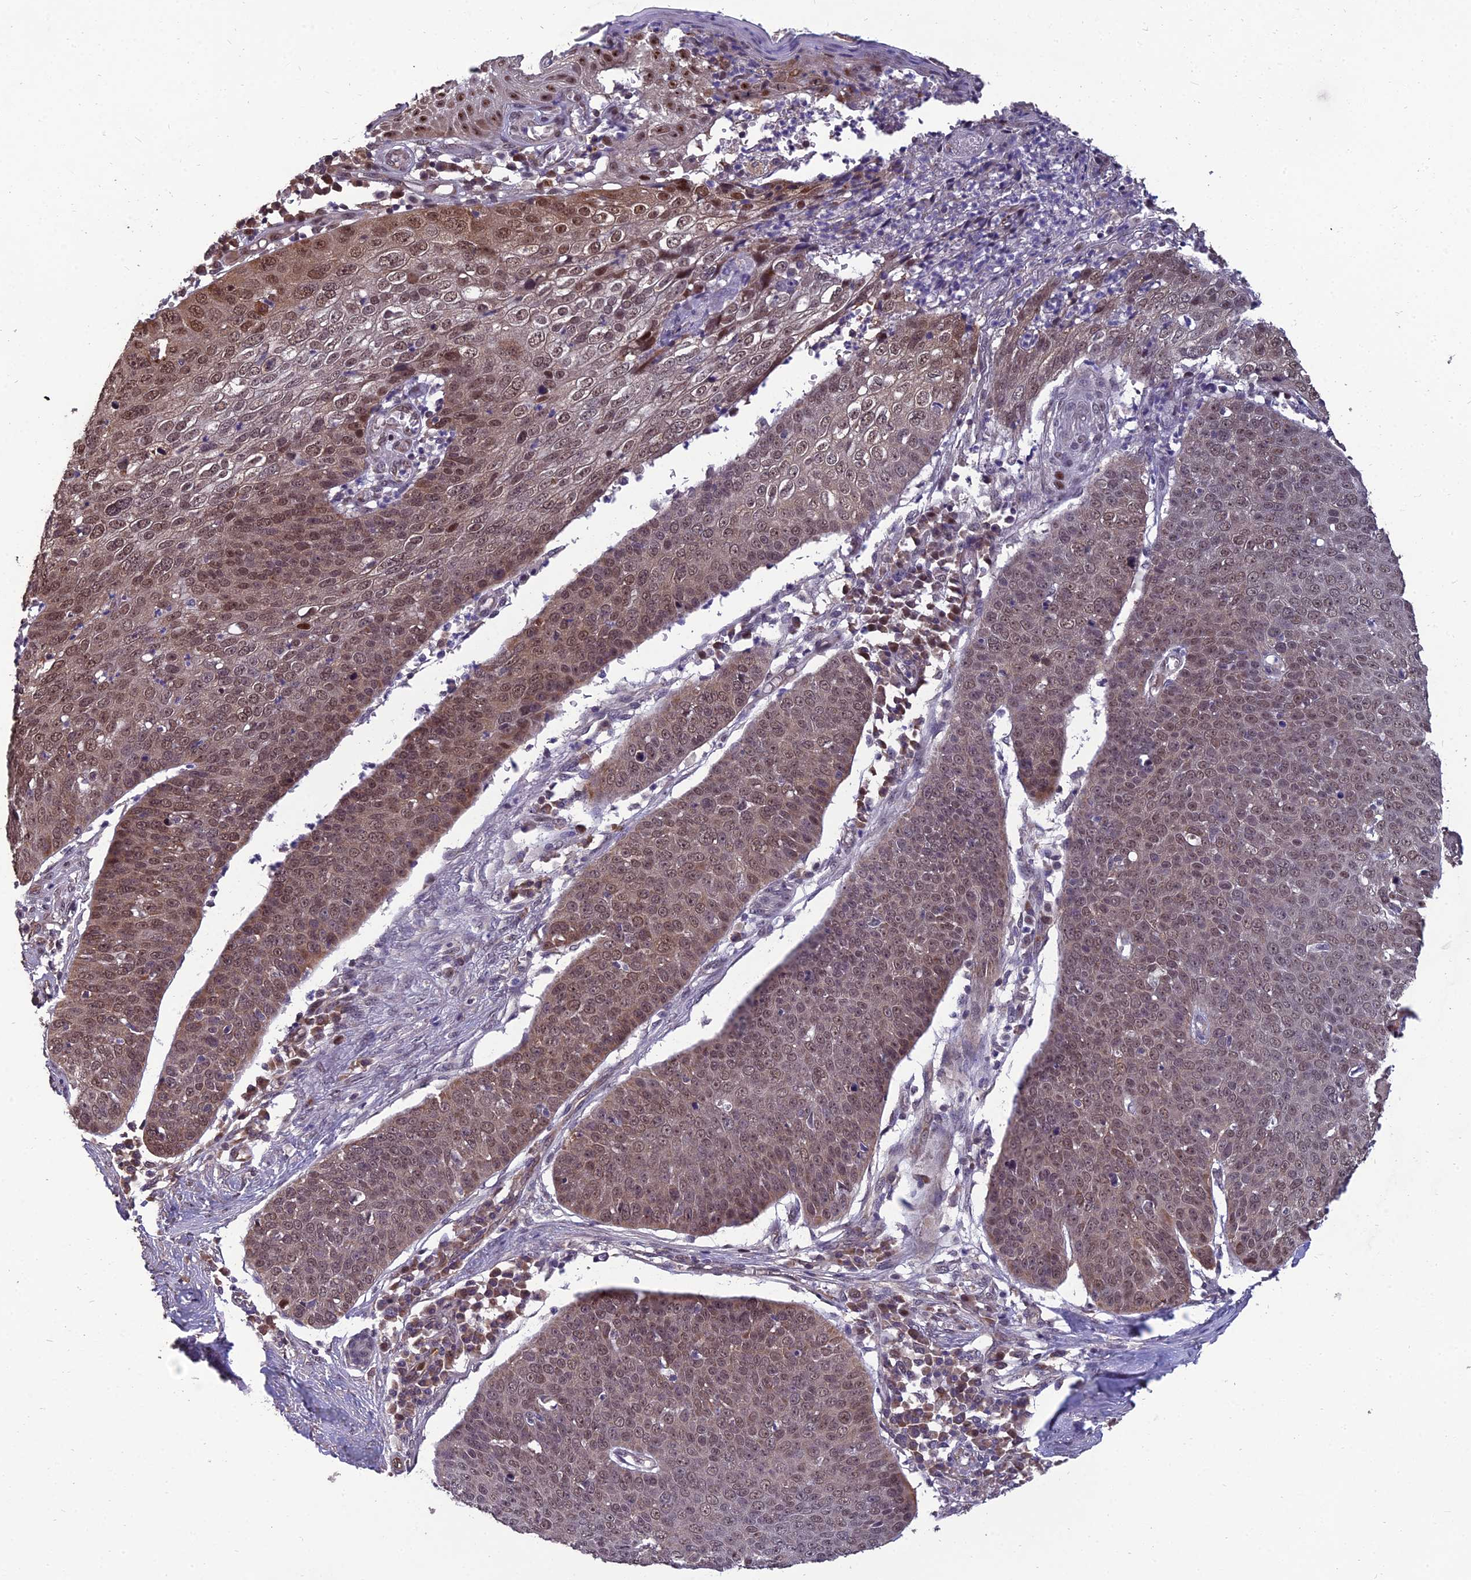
{"staining": {"intensity": "moderate", "quantity": ">75%", "location": "nuclear"}, "tissue": "skin cancer", "cell_type": "Tumor cells", "image_type": "cancer", "snomed": [{"axis": "morphology", "description": "Squamous cell carcinoma, NOS"}, {"axis": "topography", "description": "Skin"}], "caption": "Immunohistochemistry micrograph of neoplastic tissue: squamous cell carcinoma (skin) stained using immunohistochemistry (IHC) displays medium levels of moderate protein expression localized specifically in the nuclear of tumor cells, appearing as a nuclear brown color.", "gene": "GRWD1", "patient": {"sex": "male", "age": 71}}